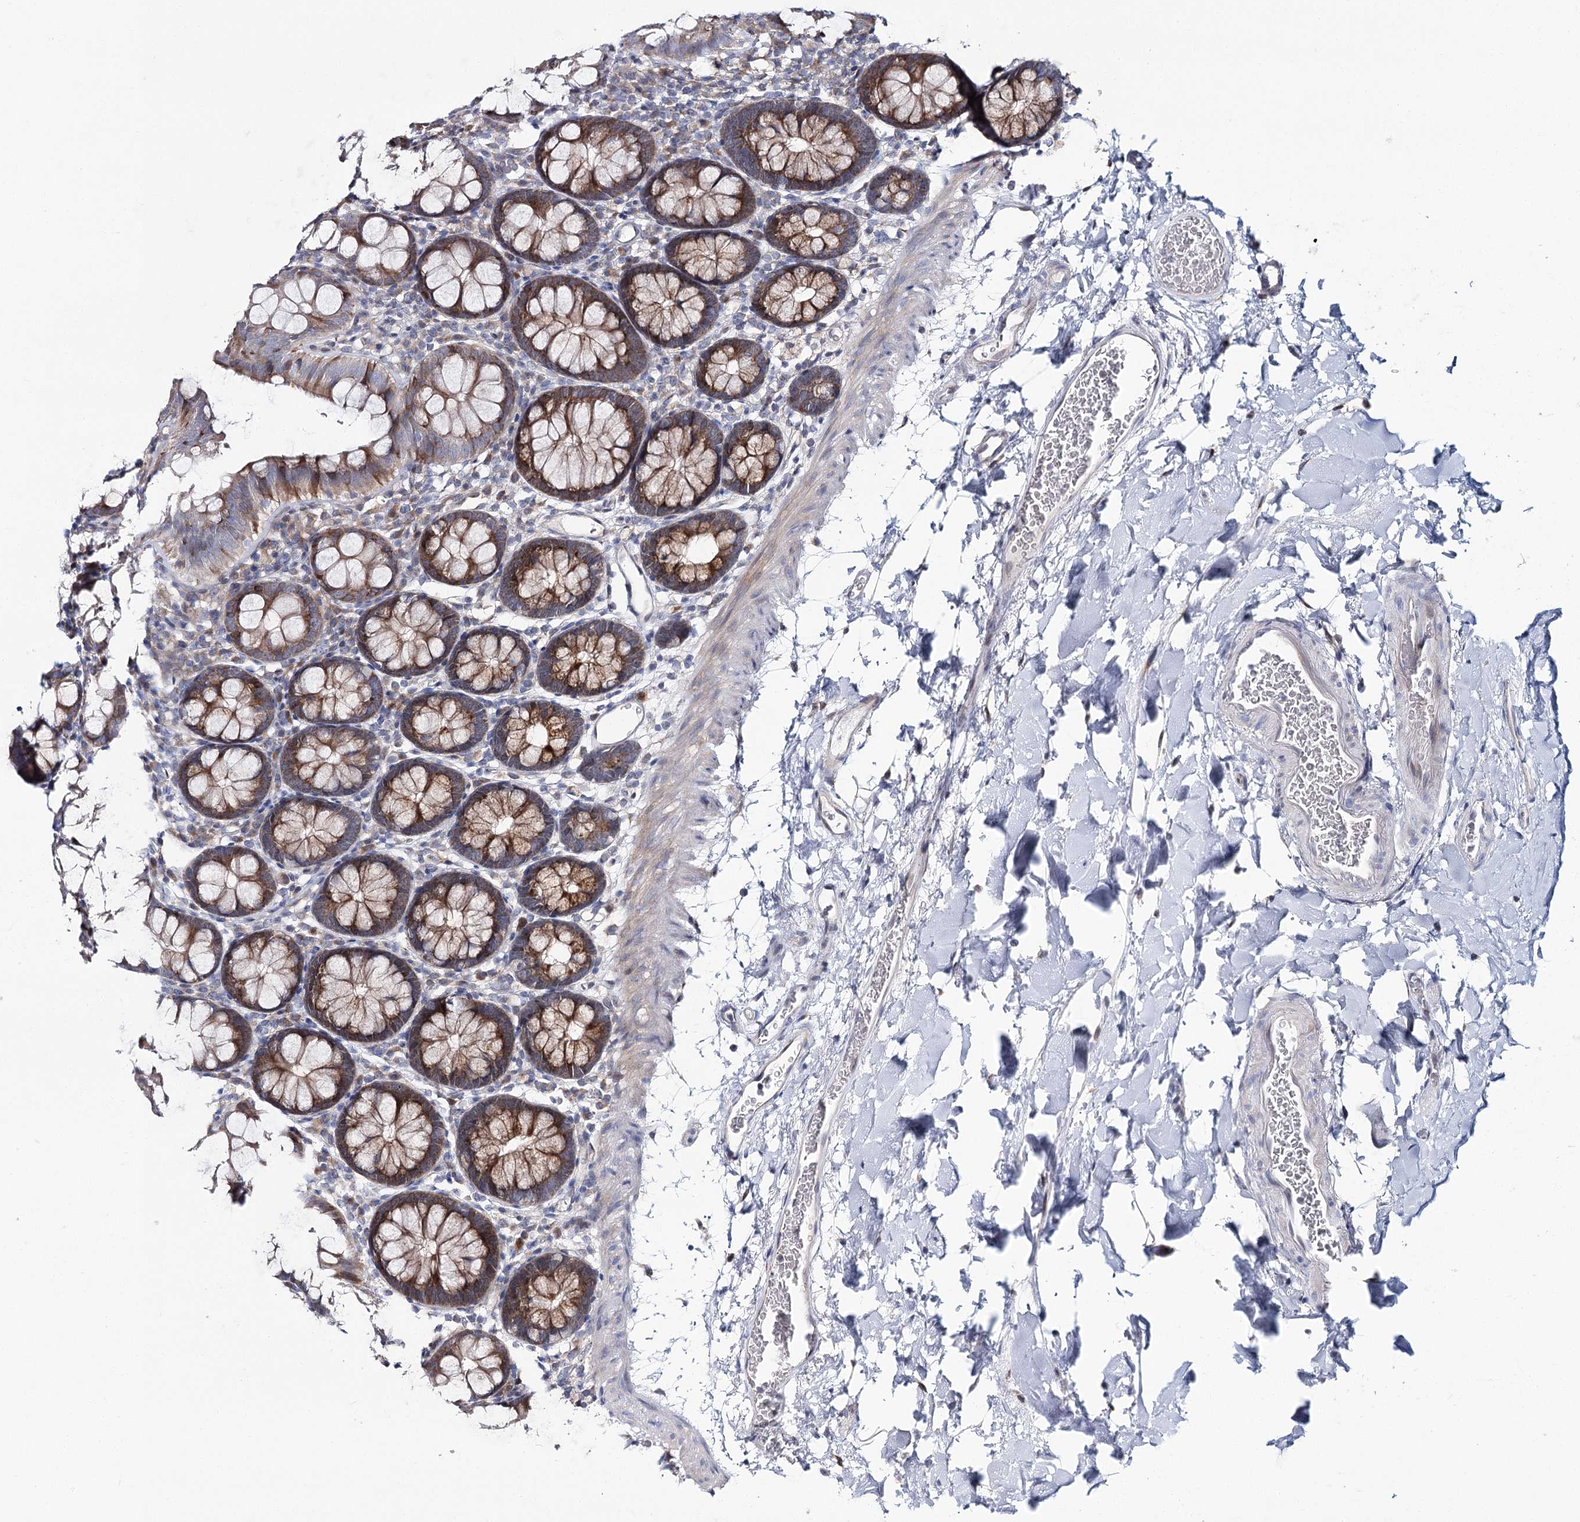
{"staining": {"intensity": "negative", "quantity": "none", "location": "none"}, "tissue": "colon", "cell_type": "Endothelial cells", "image_type": "normal", "snomed": [{"axis": "morphology", "description": "Normal tissue, NOS"}, {"axis": "topography", "description": "Colon"}], "caption": "This photomicrograph is of unremarkable colon stained with immunohistochemistry (IHC) to label a protein in brown with the nuclei are counter-stained blue. There is no expression in endothelial cells.", "gene": "CPLANE1", "patient": {"sex": "male", "age": 75}}